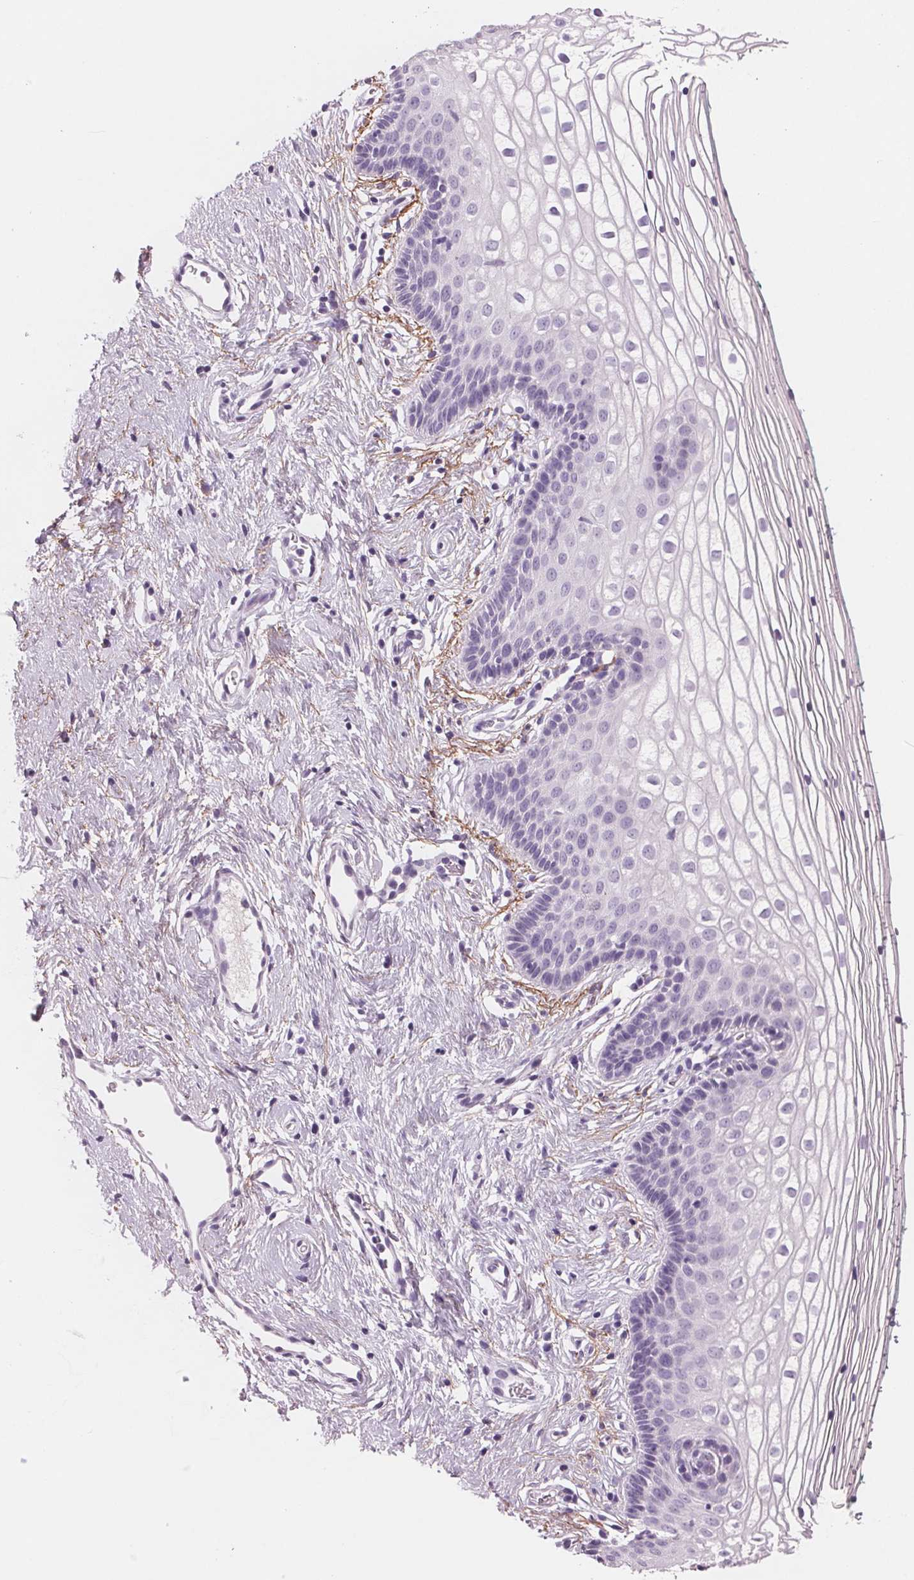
{"staining": {"intensity": "negative", "quantity": "none", "location": "none"}, "tissue": "vagina", "cell_type": "Squamous epithelial cells", "image_type": "normal", "snomed": [{"axis": "morphology", "description": "Normal tissue, NOS"}, {"axis": "topography", "description": "Vagina"}], "caption": "IHC of benign human vagina exhibits no positivity in squamous epithelial cells.", "gene": "AMBP", "patient": {"sex": "female", "age": 36}}